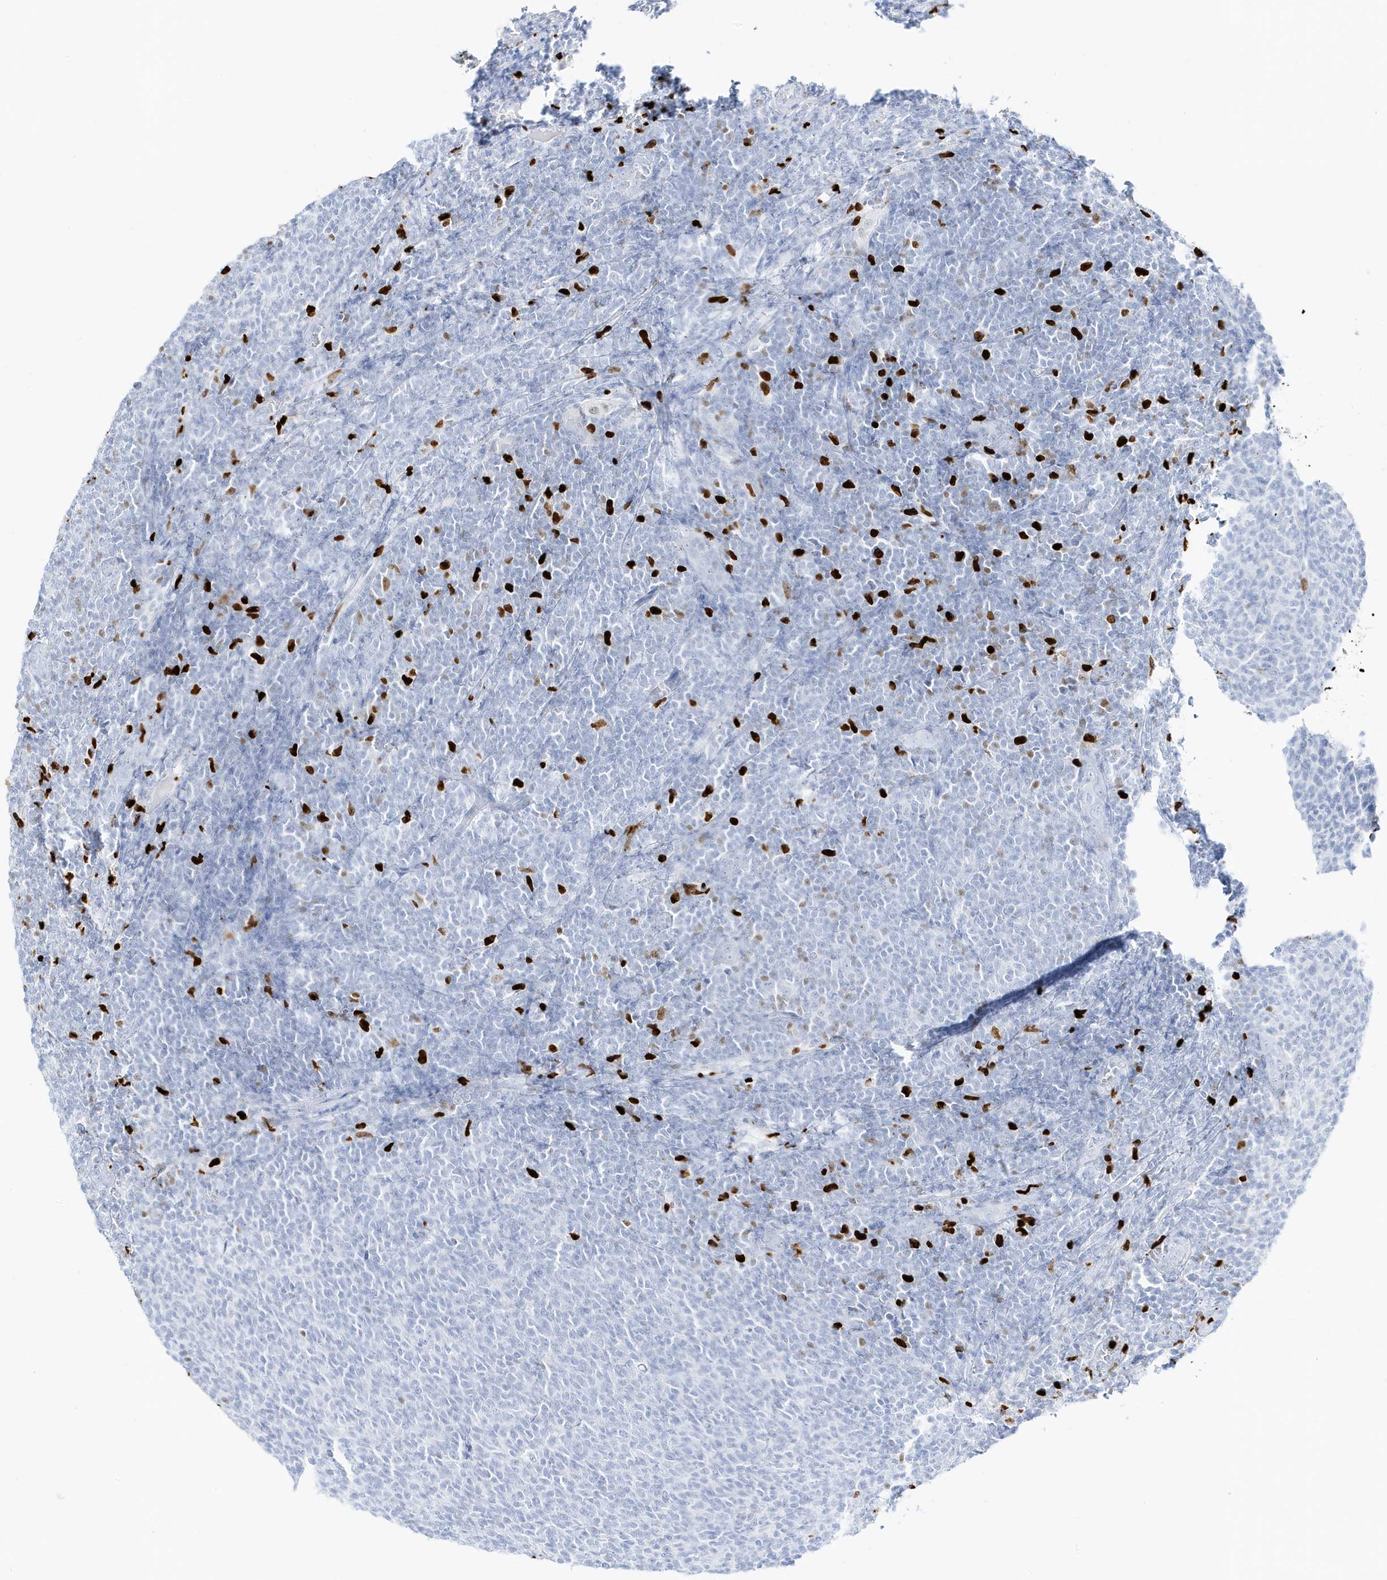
{"staining": {"intensity": "negative", "quantity": "none", "location": "none"}, "tissue": "lymphoma", "cell_type": "Tumor cells", "image_type": "cancer", "snomed": [{"axis": "morphology", "description": "Malignant lymphoma, non-Hodgkin's type, Low grade"}, {"axis": "topography", "description": "Lymph node"}], "caption": "Immunohistochemical staining of human lymphoma demonstrates no significant expression in tumor cells.", "gene": "MNDA", "patient": {"sex": "male", "age": 66}}